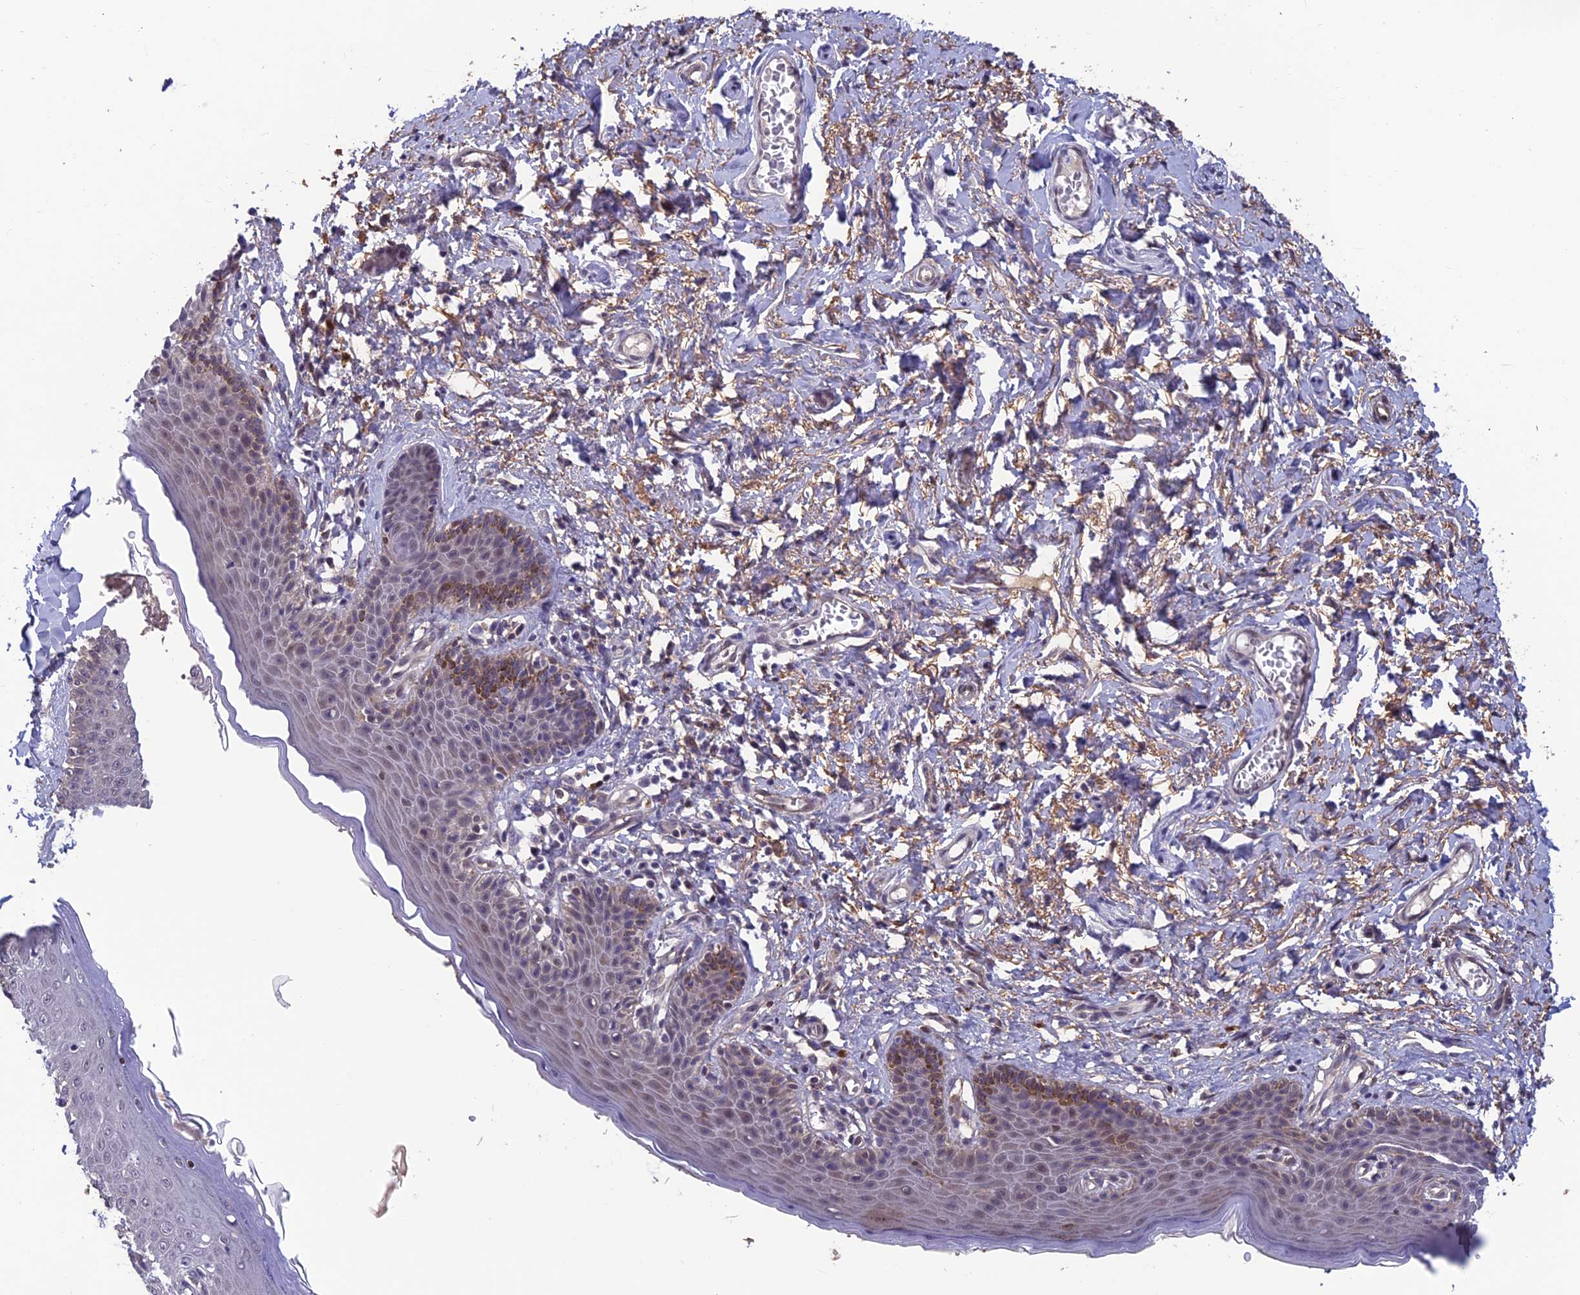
{"staining": {"intensity": "moderate", "quantity": "<25%", "location": "cytoplasmic/membranous,nuclear"}, "tissue": "skin", "cell_type": "Epidermal cells", "image_type": "normal", "snomed": [{"axis": "morphology", "description": "Normal tissue, NOS"}, {"axis": "topography", "description": "Vulva"}], "caption": "IHC (DAB (3,3'-diaminobenzidine)) staining of normal skin reveals moderate cytoplasmic/membranous,nuclear protein expression in approximately <25% of epidermal cells. (brown staining indicates protein expression, while blue staining denotes nuclei).", "gene": "FKBPL", "patient": {"sex": "female", "age": 66}}